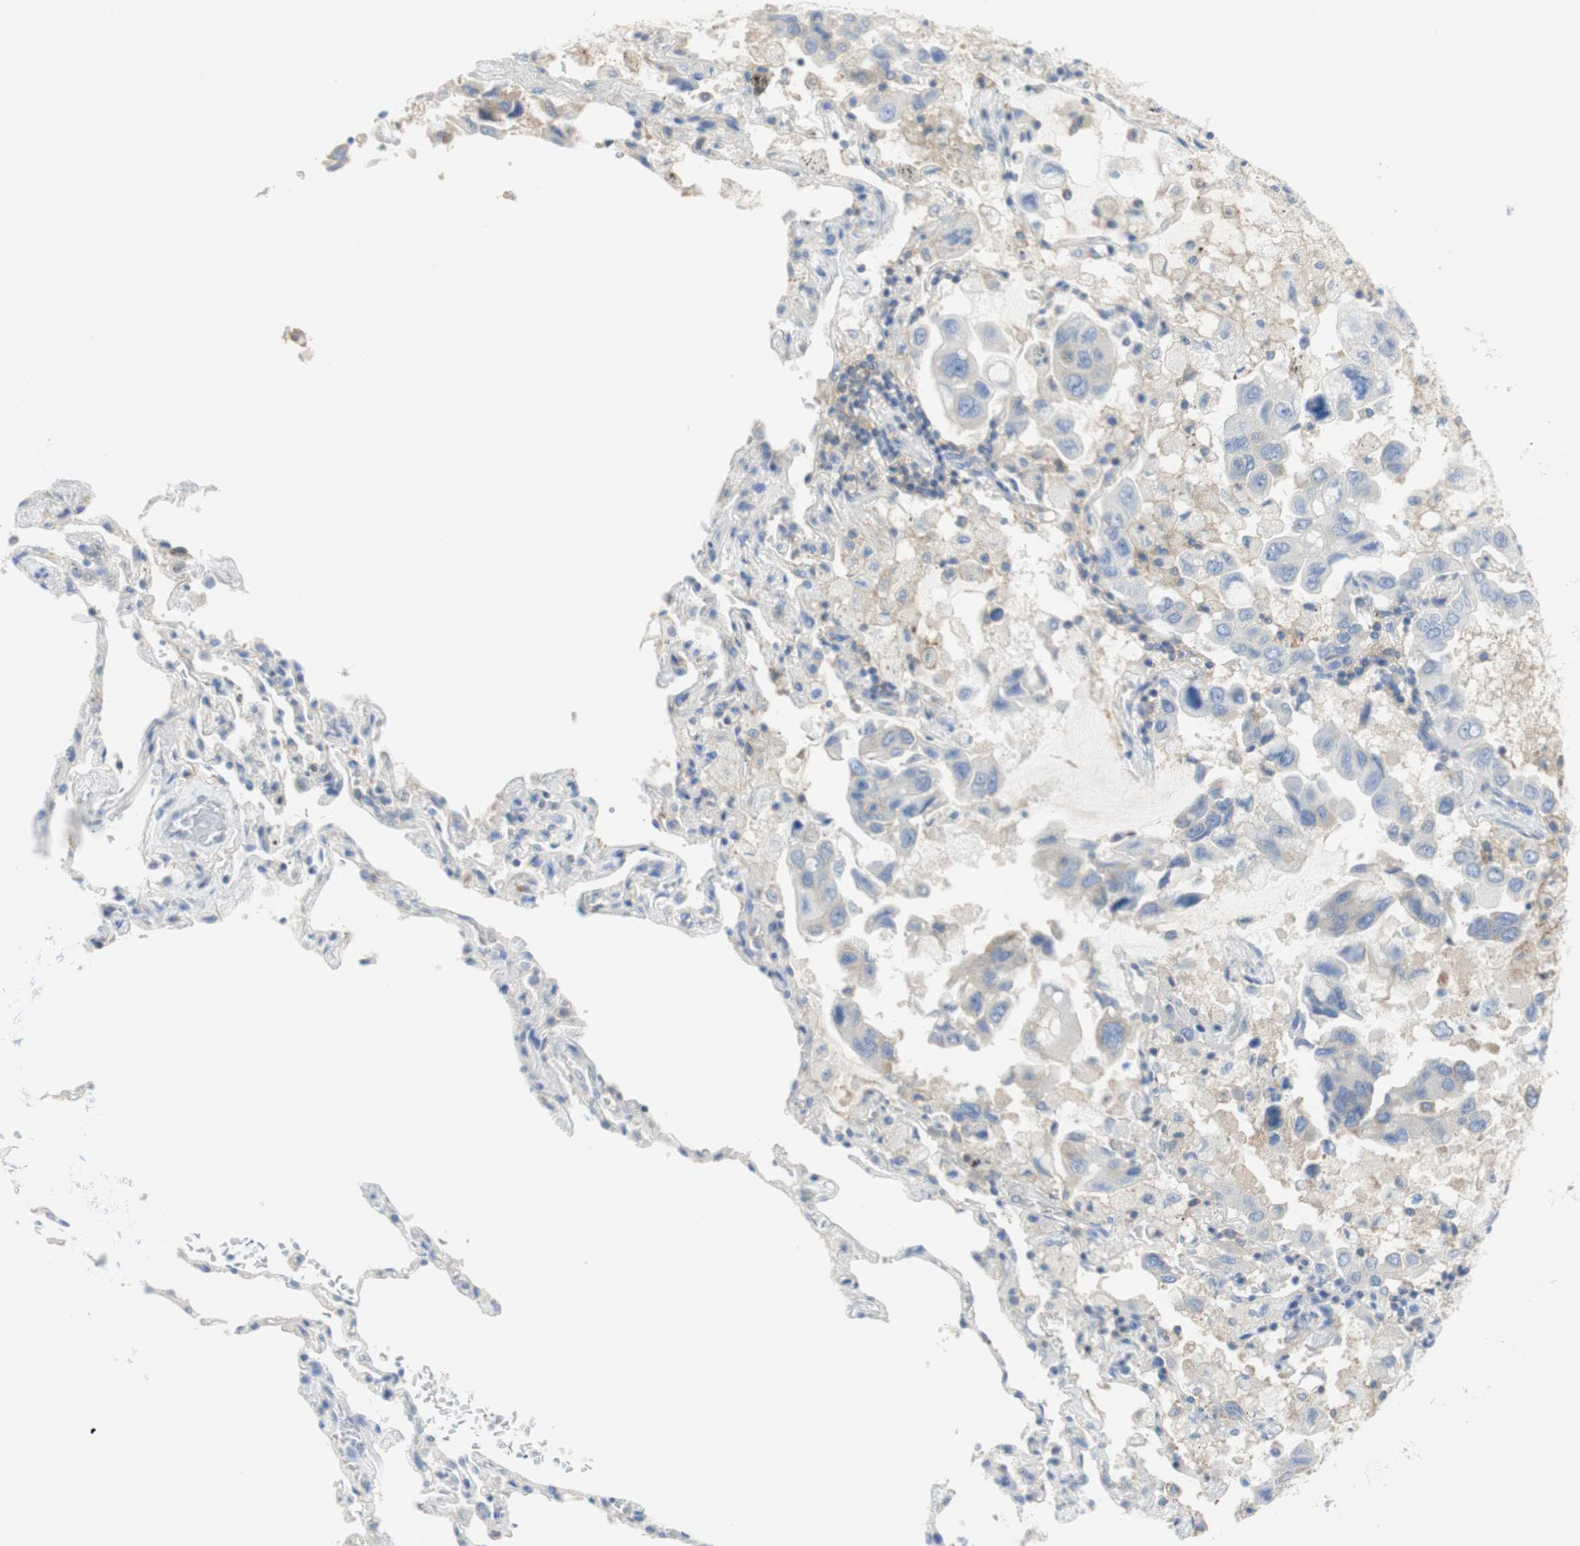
{"staining": {"intensity": "negative", "quantity": "none", "location": "none"}, "tissue": "lung cancer", "cell_type": "Tumor cells", "image_type": "cancer", "snomed": [{"axis": "morphology", "description": "Adenocarcinoma, NOS"}, {"axis": "topography", "description": "Lung"}], "caption": "There is no significant expression in tumor cells of lung cancer (adenocarcinoma).", "gene": "ATP2B1", "patient": {"sex": "male", "age": 64}}